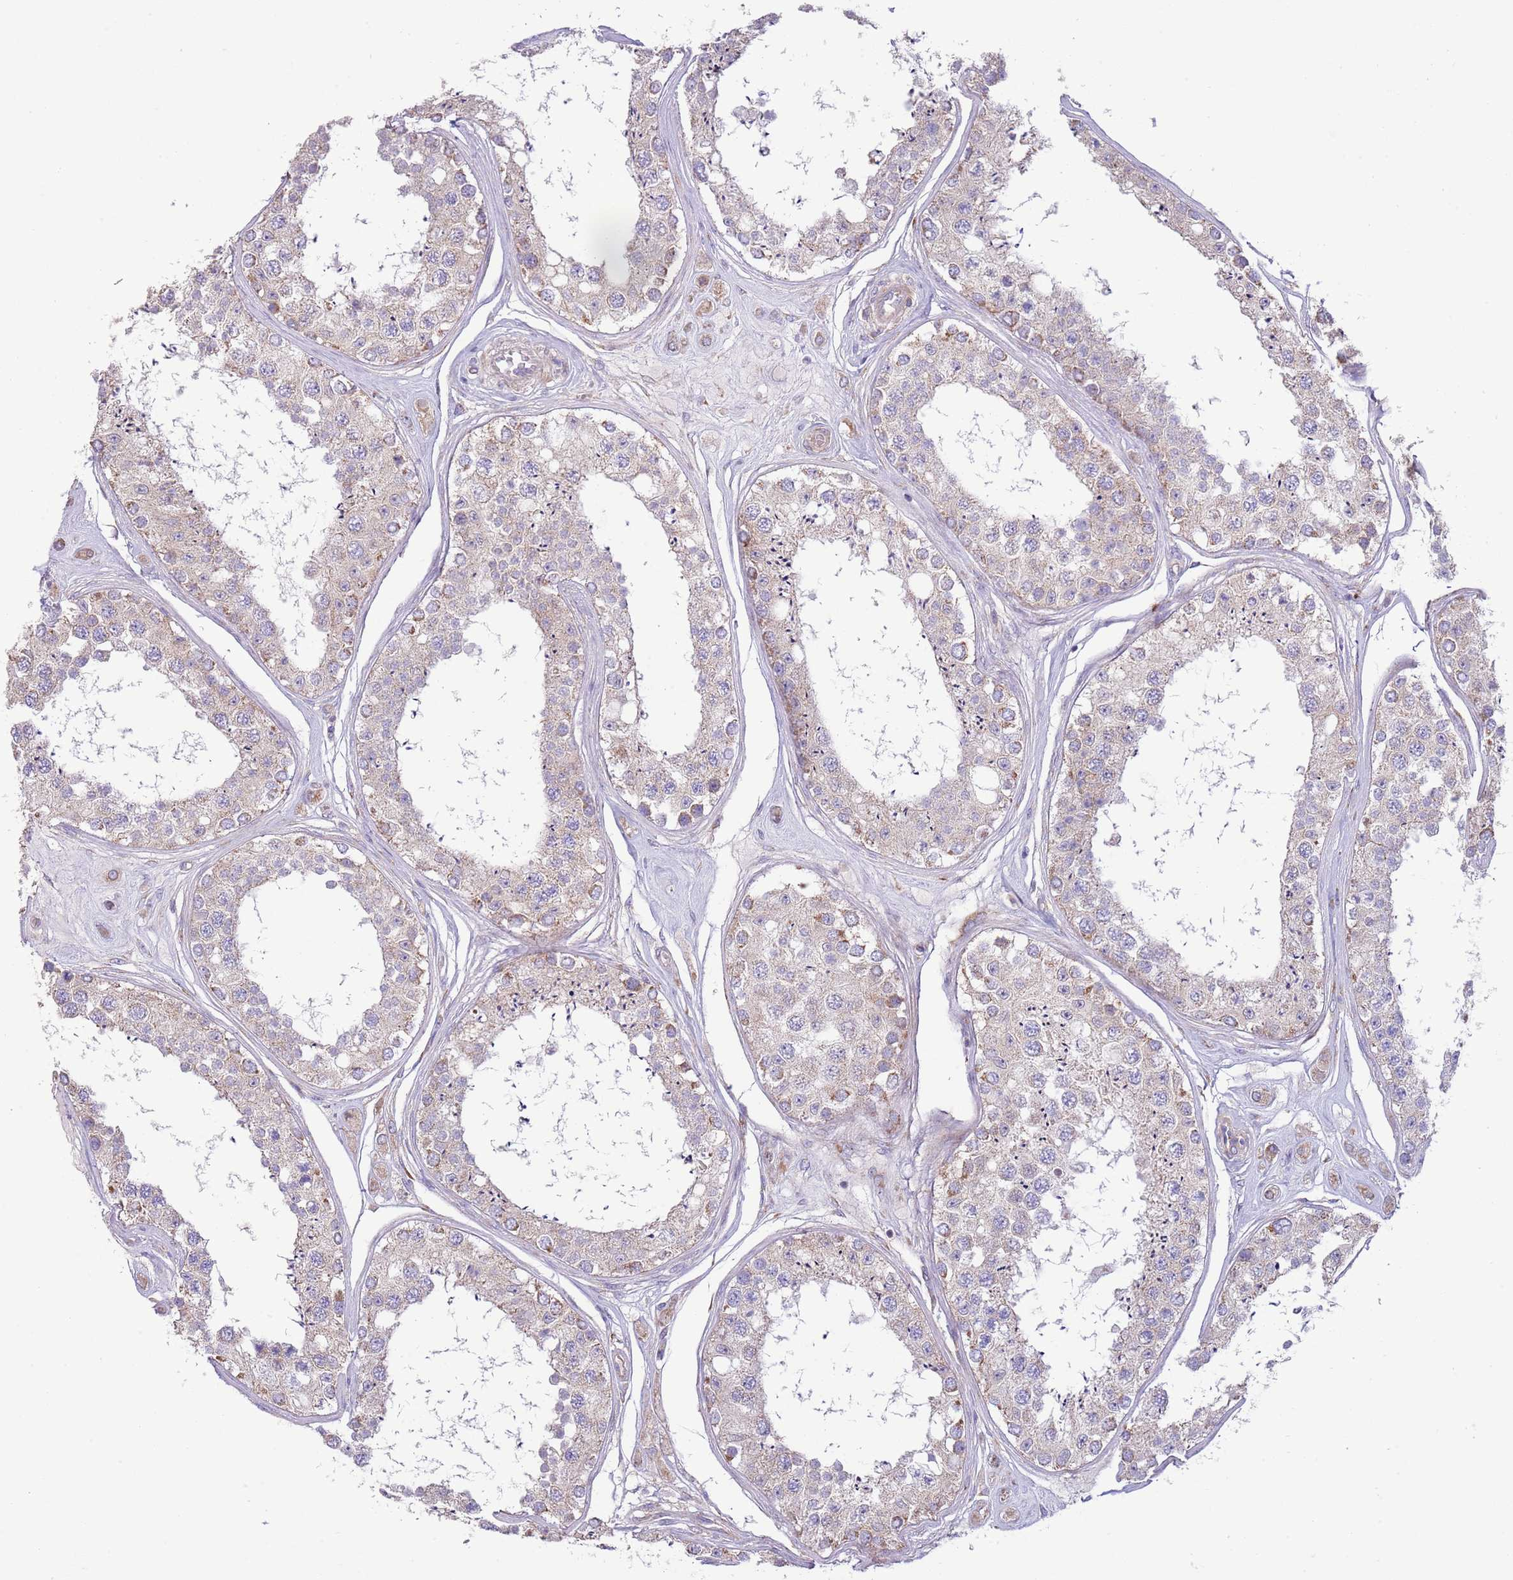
{"staining": {"intensity": "weak", "quantity": "25%-75%", "location": "cytoplasmic/membranous"}, "tissue": "testis", "cell_type": "Cells in seminiferous ducts", "image_type": "normal", "snomed": [{"axis": "morphology", "description": "Normal tissue, NOS"}, {"axis": "topography", "description": "Testis"}], "caption": "Immunohistochemistry (IHC) staining of benign testis, which exhibits low levels of weak cytoplasmic/membranous expression in about 25%-75% of cells in seminiferous ducts indicating weak cytoplasmic/membranous protein staining. The staining was performed using DAB (brown) for protein detection and nuclei were counterstained in hematoxylin (blue).", "gene": "TOMM5", "patient": {"sex": "male", "age": 25}}